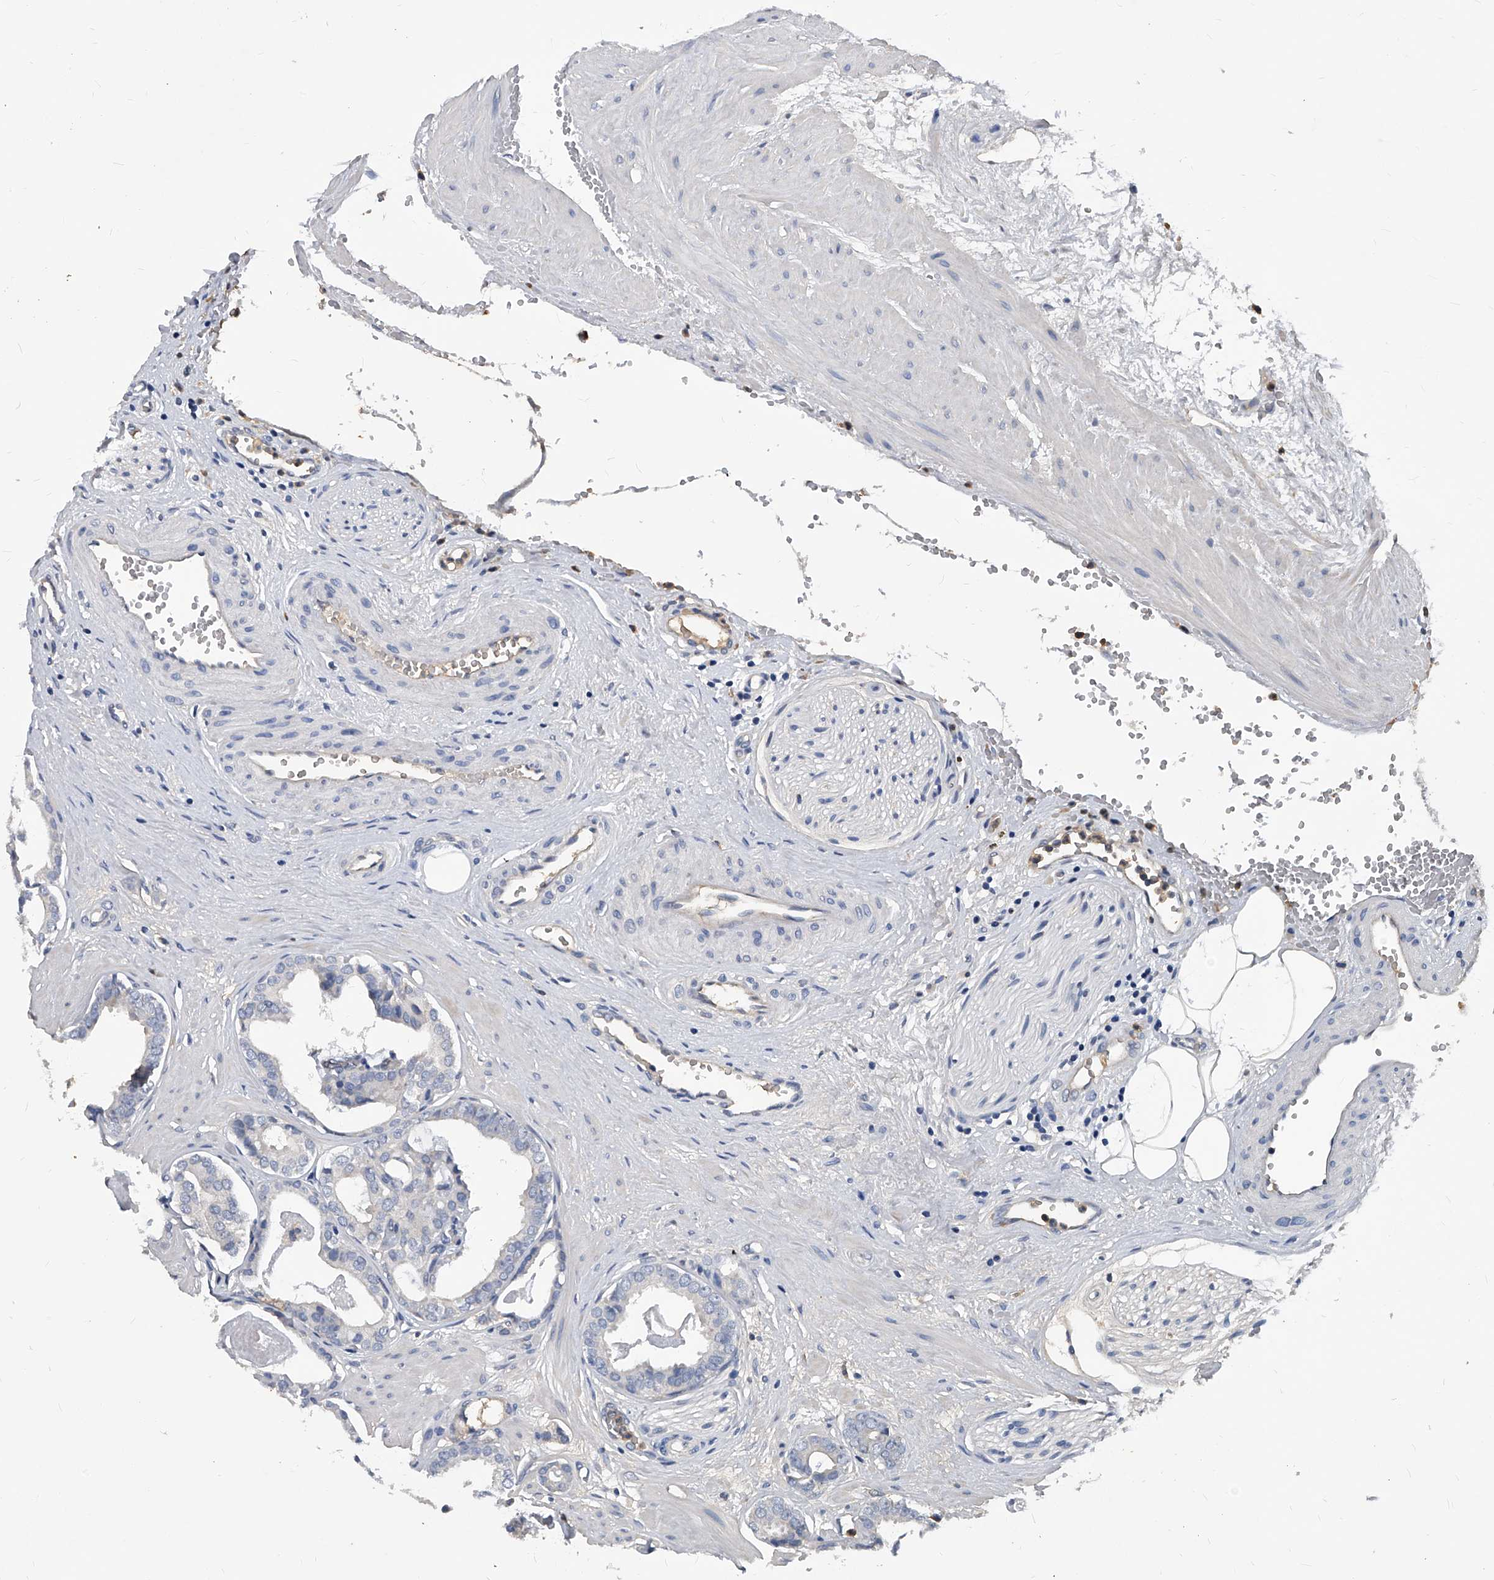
{"staining": {"intensity": "negative", "quantity": "none", "location": "none"}, "tissue": "prostate cancer", "cell_type": "Tumor cells", "image_type": "cancer", "snomed": [{"axis": "morphology", "description": "Adenocarcinoma, Low grade"}, {"axis": "topography", "description": "Prostate"}], "caption": "High magnification brightfield microscopy of adenocarcinoma (low-grade) (prostate) stained with DAB (3,3'-diaminobenzidine) (brown) and counterstained with hematoxylin (blue): tumor cells show no significant positivity. (Immunohistochemistry, brightfield microscopy, high magnification).", "gene": "HOMER3", "patient": {"sex": "male", "age": 53}}